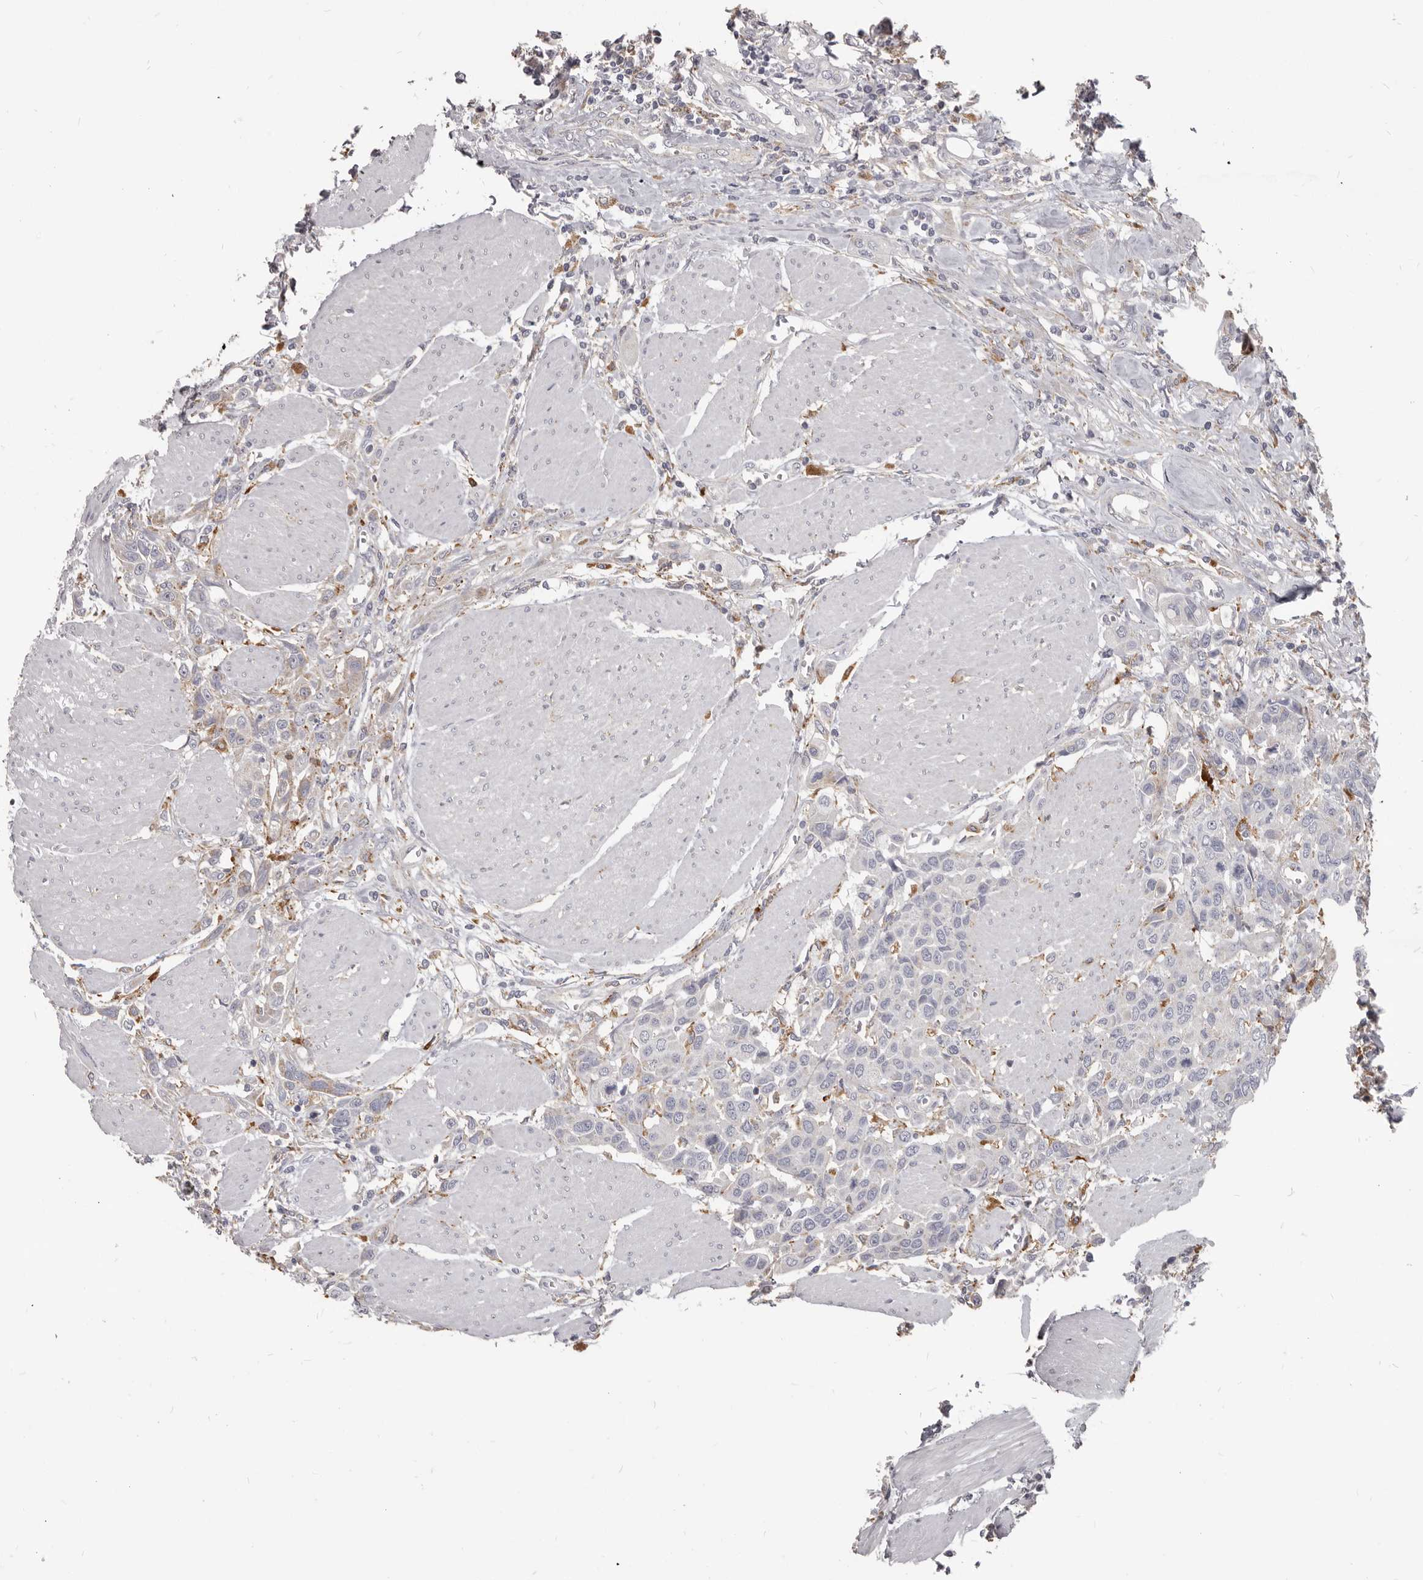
{"staining": {"intensity": "negative", "quantity": "none", "location": "none"}, "tissue": "urothelial cancer", "cell_type": "Tumor cells", "image_type": "cancer", "snomed": [{"axis": "morphology", "description": "Urothelial carcinoma, High grade"}, {"axis": "topography", "description": "Urinary bladder"}], "caption": "DAB immunohistochemical staining of human high-grade urothelial carcinoma shows no significant staining in tumor cells.", "gene": "PI4K2A", "patient": {"sex": "male", "age": 50}}